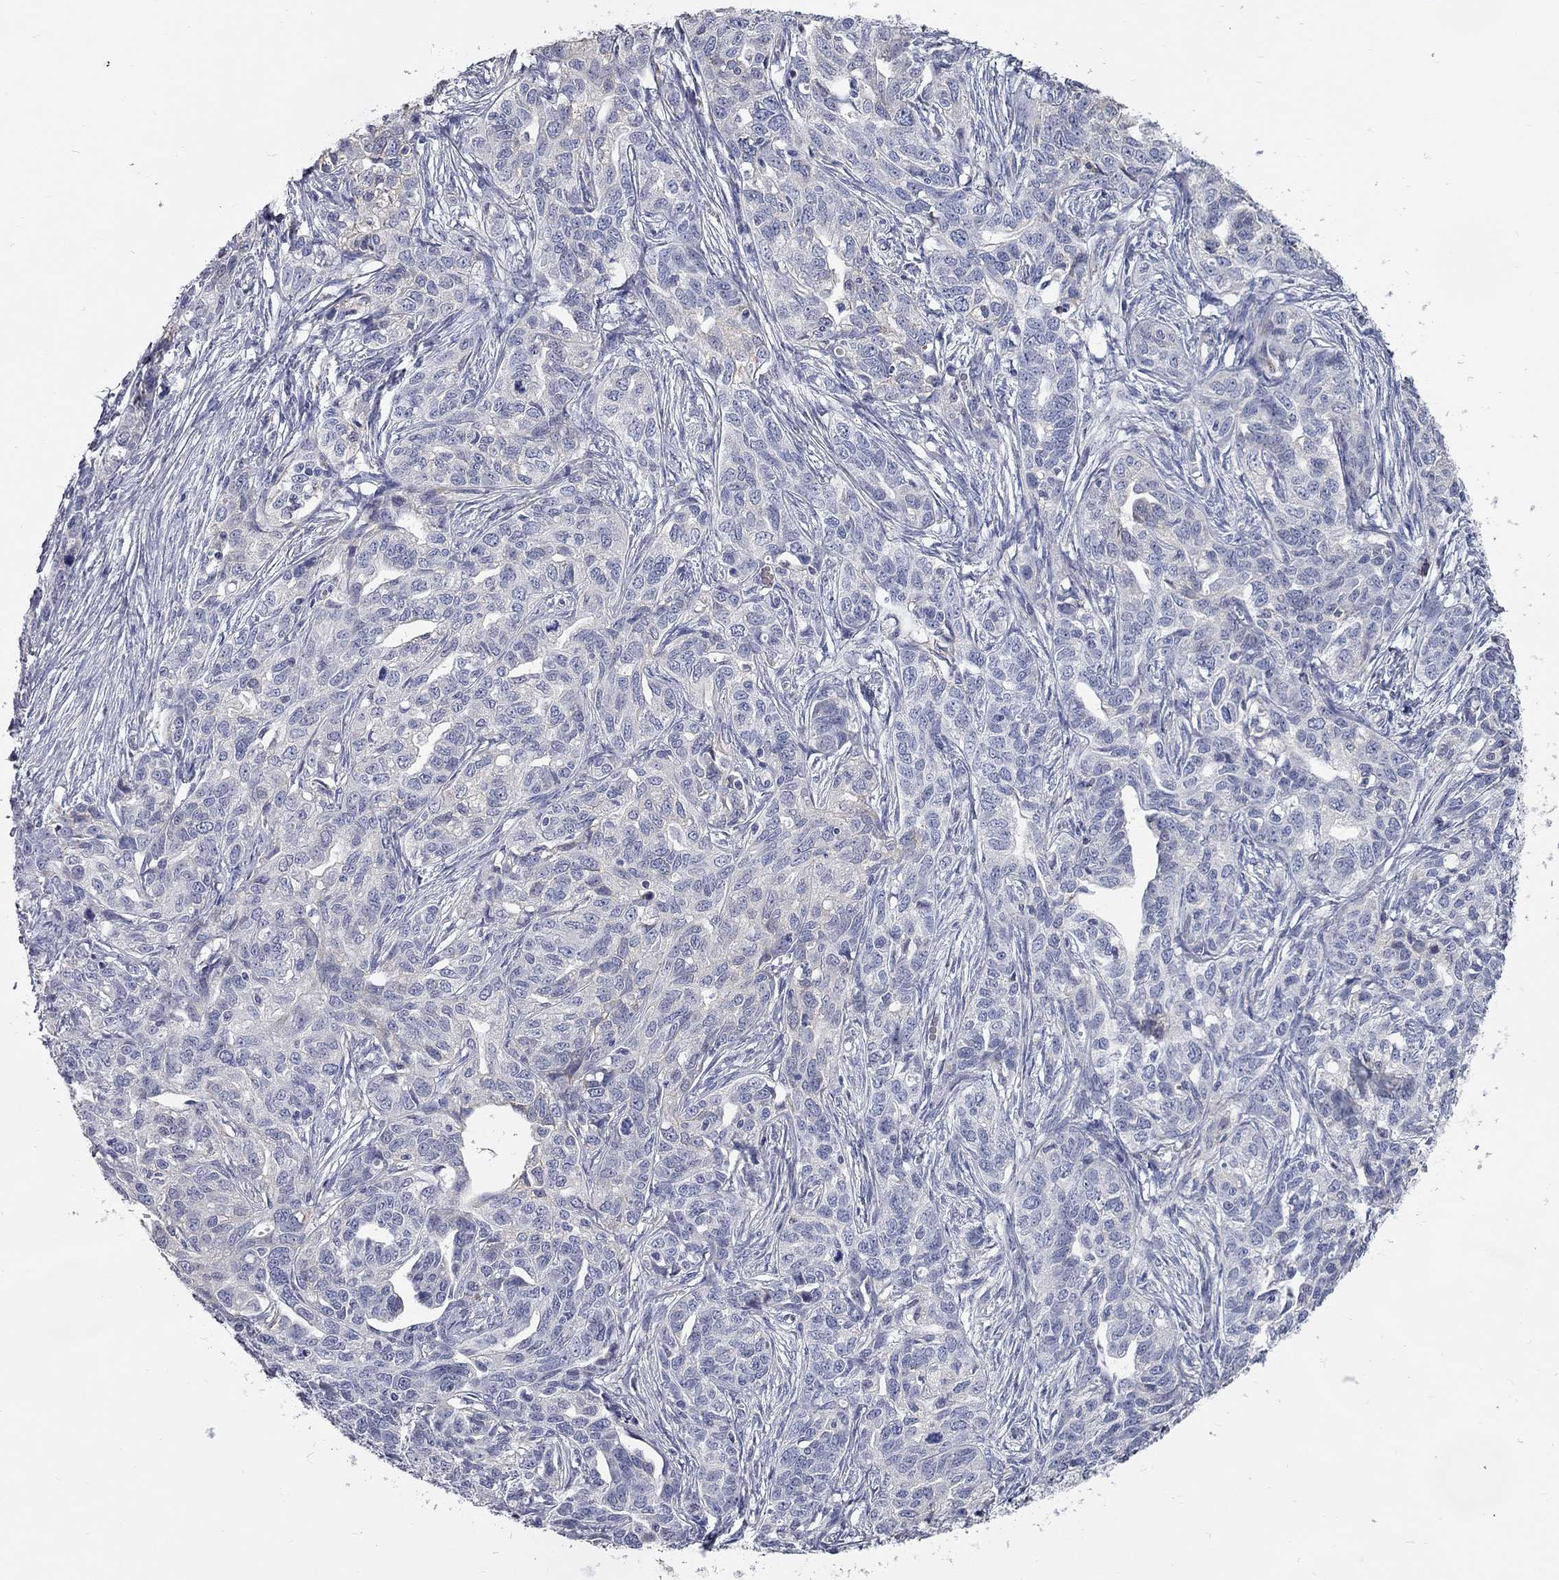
{"staining": {"intensity": "negative", "quantity": "none", "location": "none"}, "tissue": "ovarian cancer", "cell_type": "Tumor cells", "image_type": "cancer", "snomed": [{"axis": "morphology", "description": "Cystadenocarcinoma, serous, NOS"}, {"axis": "topography", "description": "Ovary"}], "caption": "A histopathology image of ovarian cancer stained for a protein demonstrates no brown staining in tumor cells.", "gene": "XAGE2", "patient": {"sex": "female", "age": 71}}